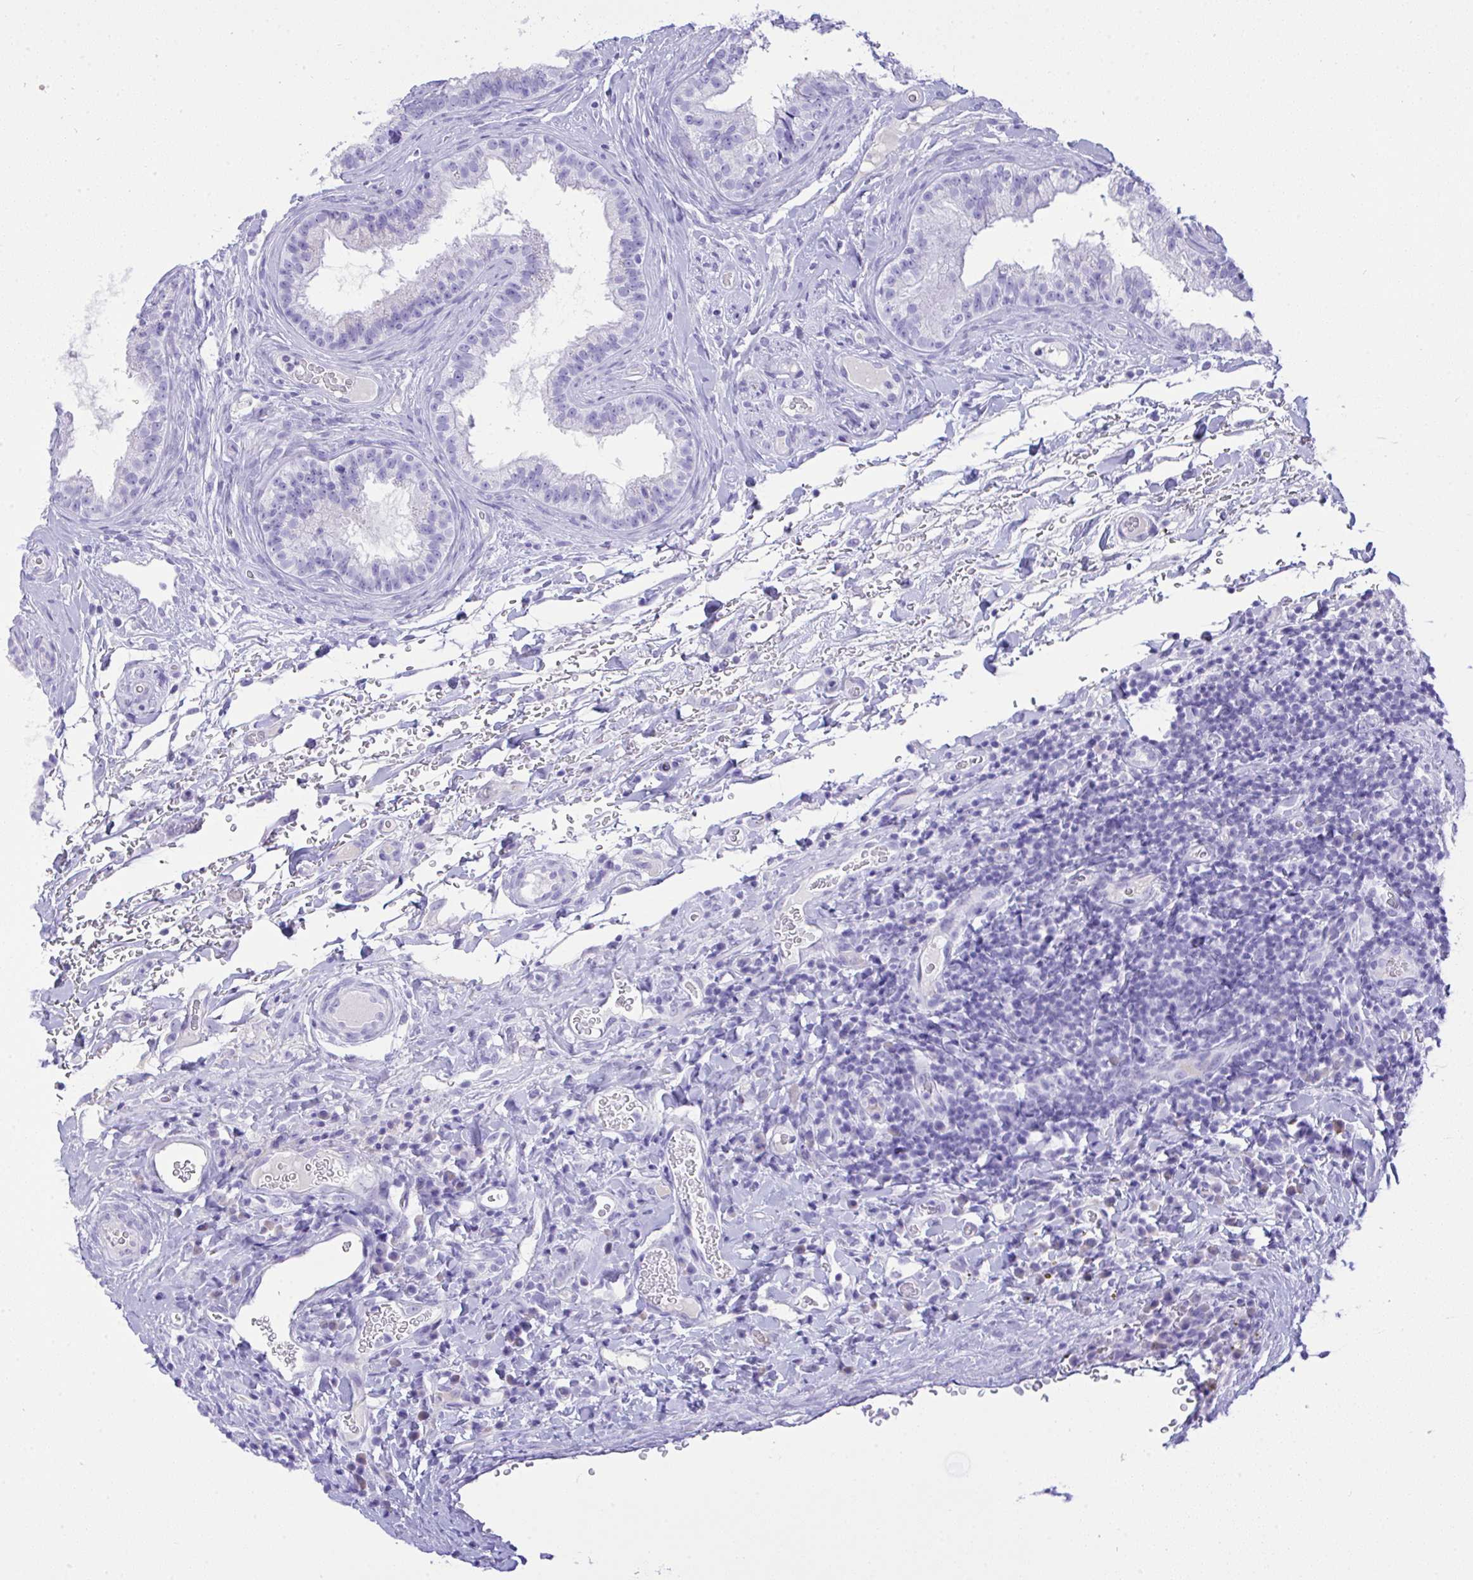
{"staining": {"intensity": "negative", "quantity": "none", "location": "none"}, "tissue": "epididymis", "cell_type": "Glandular cells", "image_type": "normal", "snomed": [{"axis": "morphology", "description": "Normal tissue, NOS"}, {"axis": "topography", "description": "Epididymis"}], "caption": "Glandular cells are negative for protein expression in benign human epididymis. The staining was performed using DAB to visualize the protein expression in brown, while the nuclei were stained in blue with hematoxylin (Magnification: 20x).", "gene": "AKR1D1", "patient": {"sex": "male", "age": 23}}